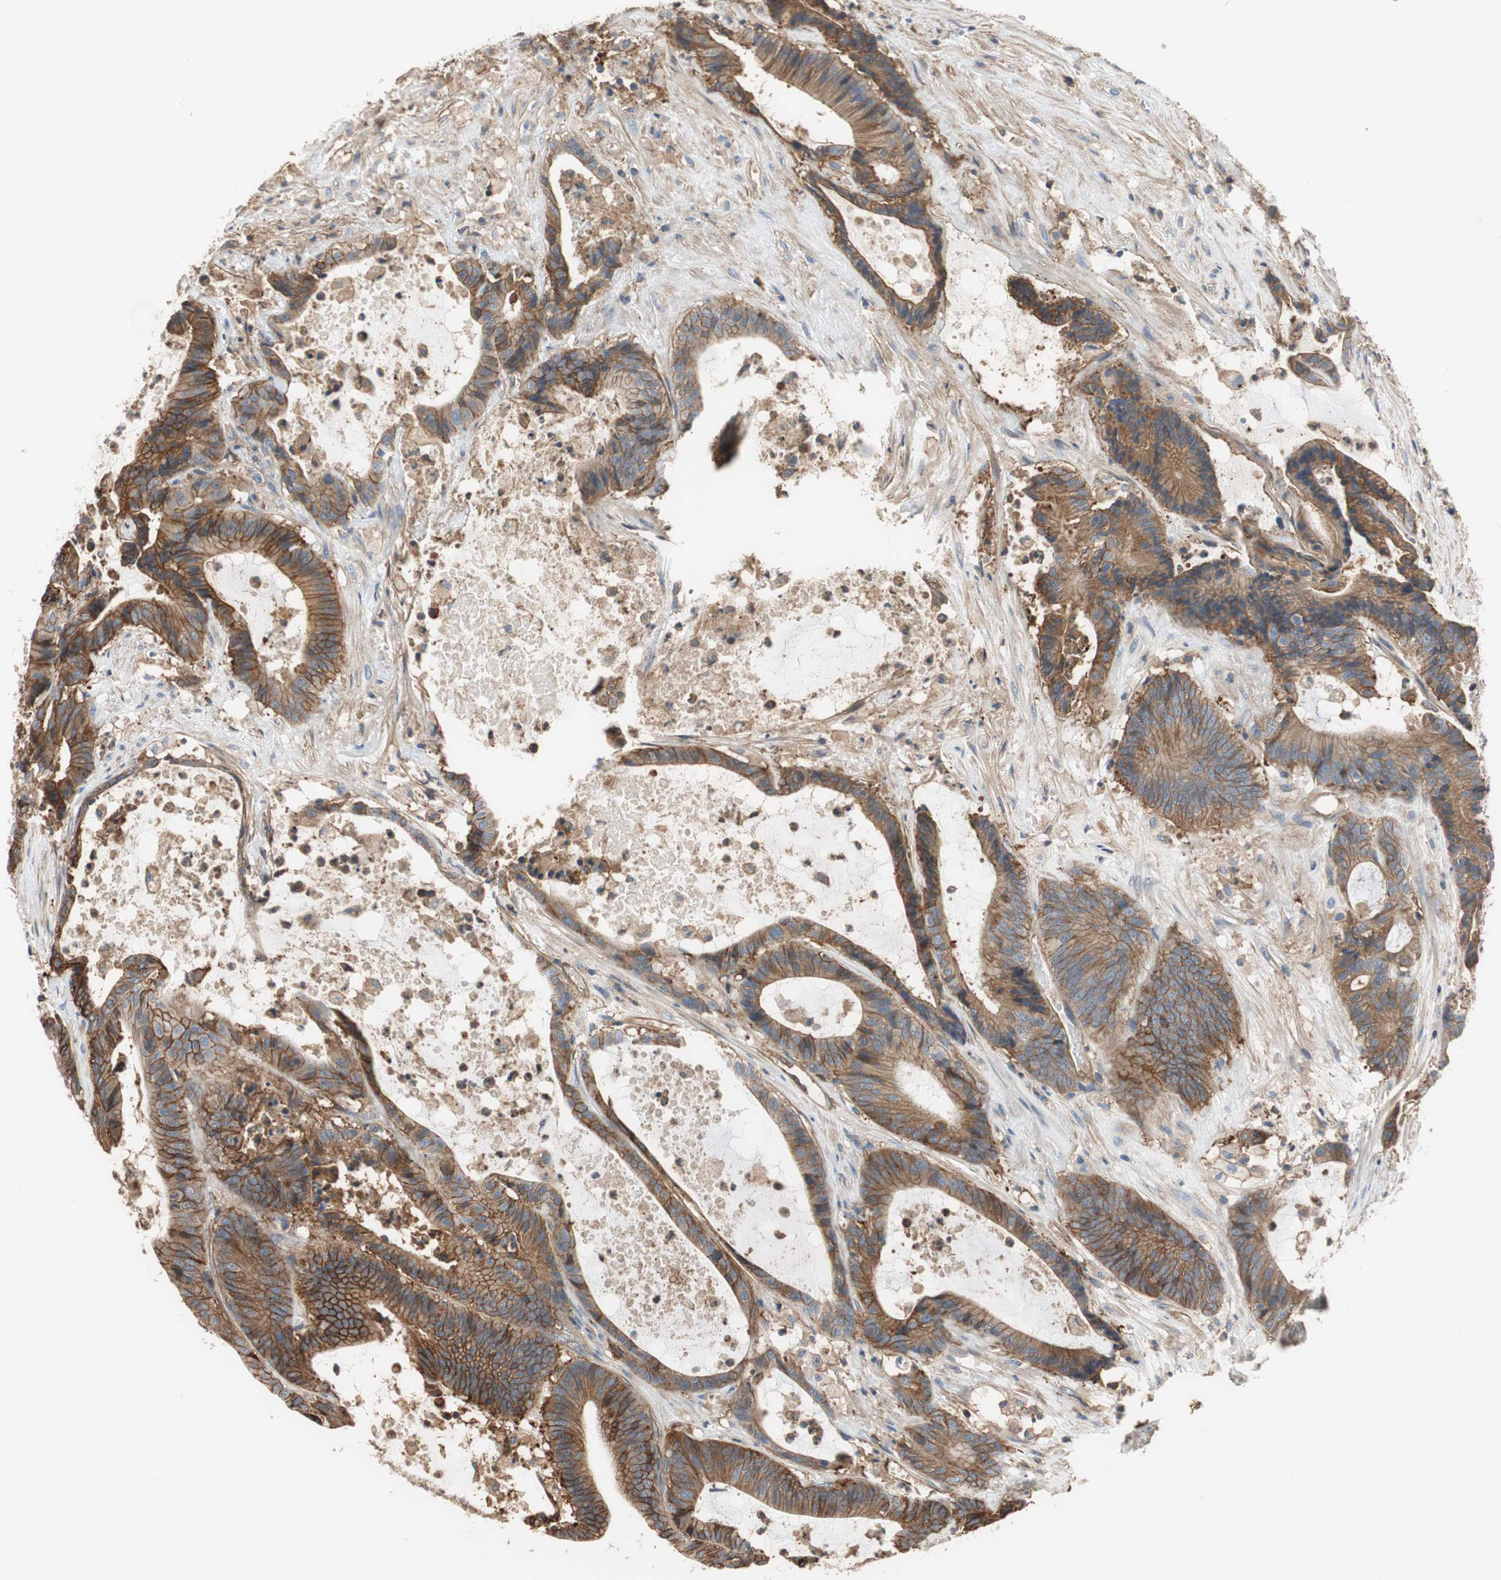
{"staining": {"intensity": "moderate", "quantity": ">75%", "location": "cytoplasmic/membranous"}, "tissue": "colorectal cancer", "cell_type": "Tumor cells", "image_type": "cancer", "snomed": [{"axis": "morphology", "description": "Adenocarcinoma, NOS"}, {"axis": "topography", "description": "Colon"}], "caption": "The immunohistochemical stain labels moderate cytoplasmic/membranous expression in tumor cells of colorectal cancer tissue.", "gene": "IL1RL1", "patient": {"sex": "female", "age": 84}}